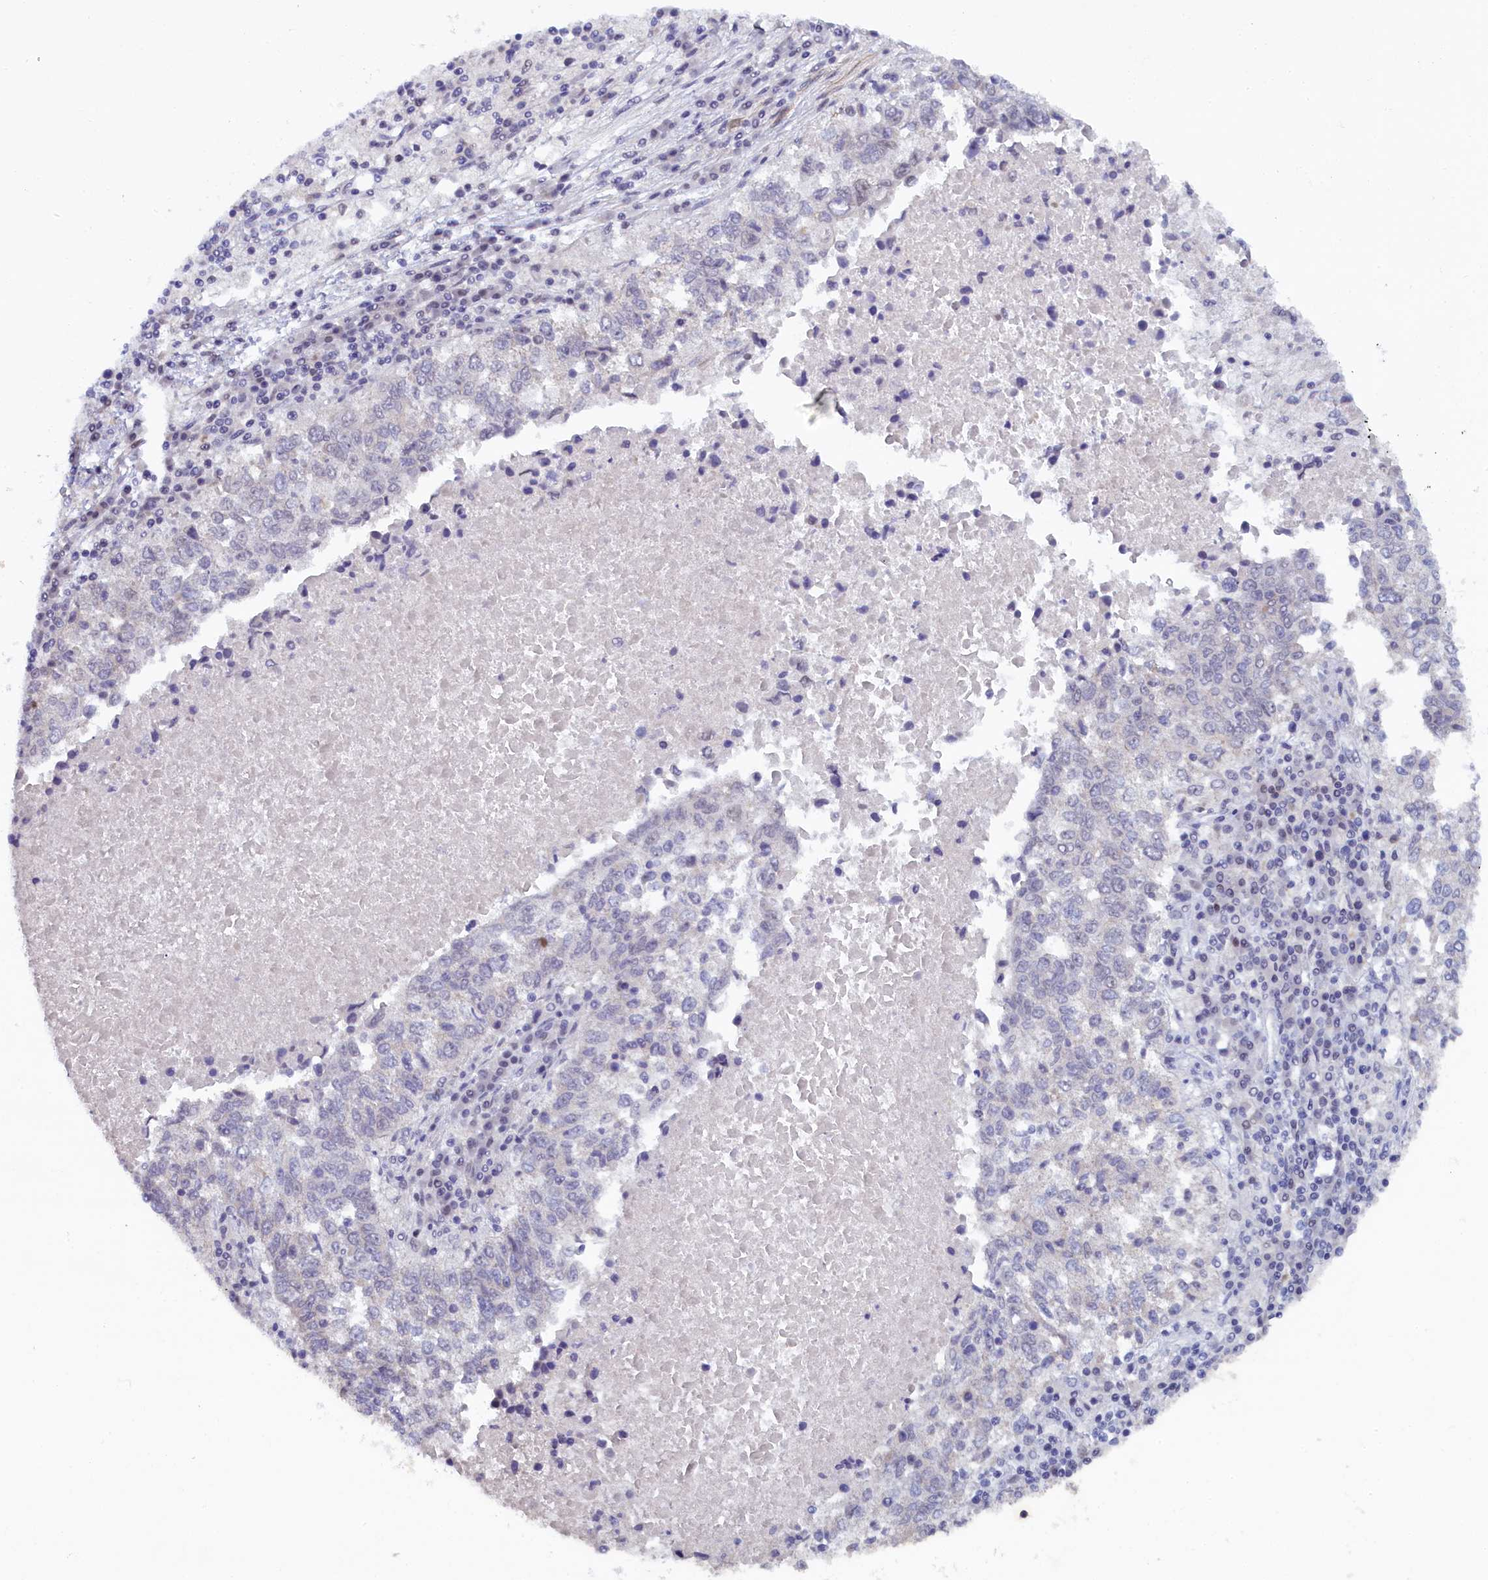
{"staining": {"intensity": "negative", "quantity": "none", "location": "none"}, "tissue": "lung cancer", "cell_type": "Tumor cells", "image_type": "cancer", "snomed": [{"axis": "morphology", "description": "Squamous cell carcinoma, NOS"}, {"axis": "topography", "description": "Lung"}], "caption": "This is an immunohistochemistry photomicrograph of human lung cancer. There is no positivity in tumor cells.", "gene": "INTS14", "patient": {"sex": "male", "age": 73}}